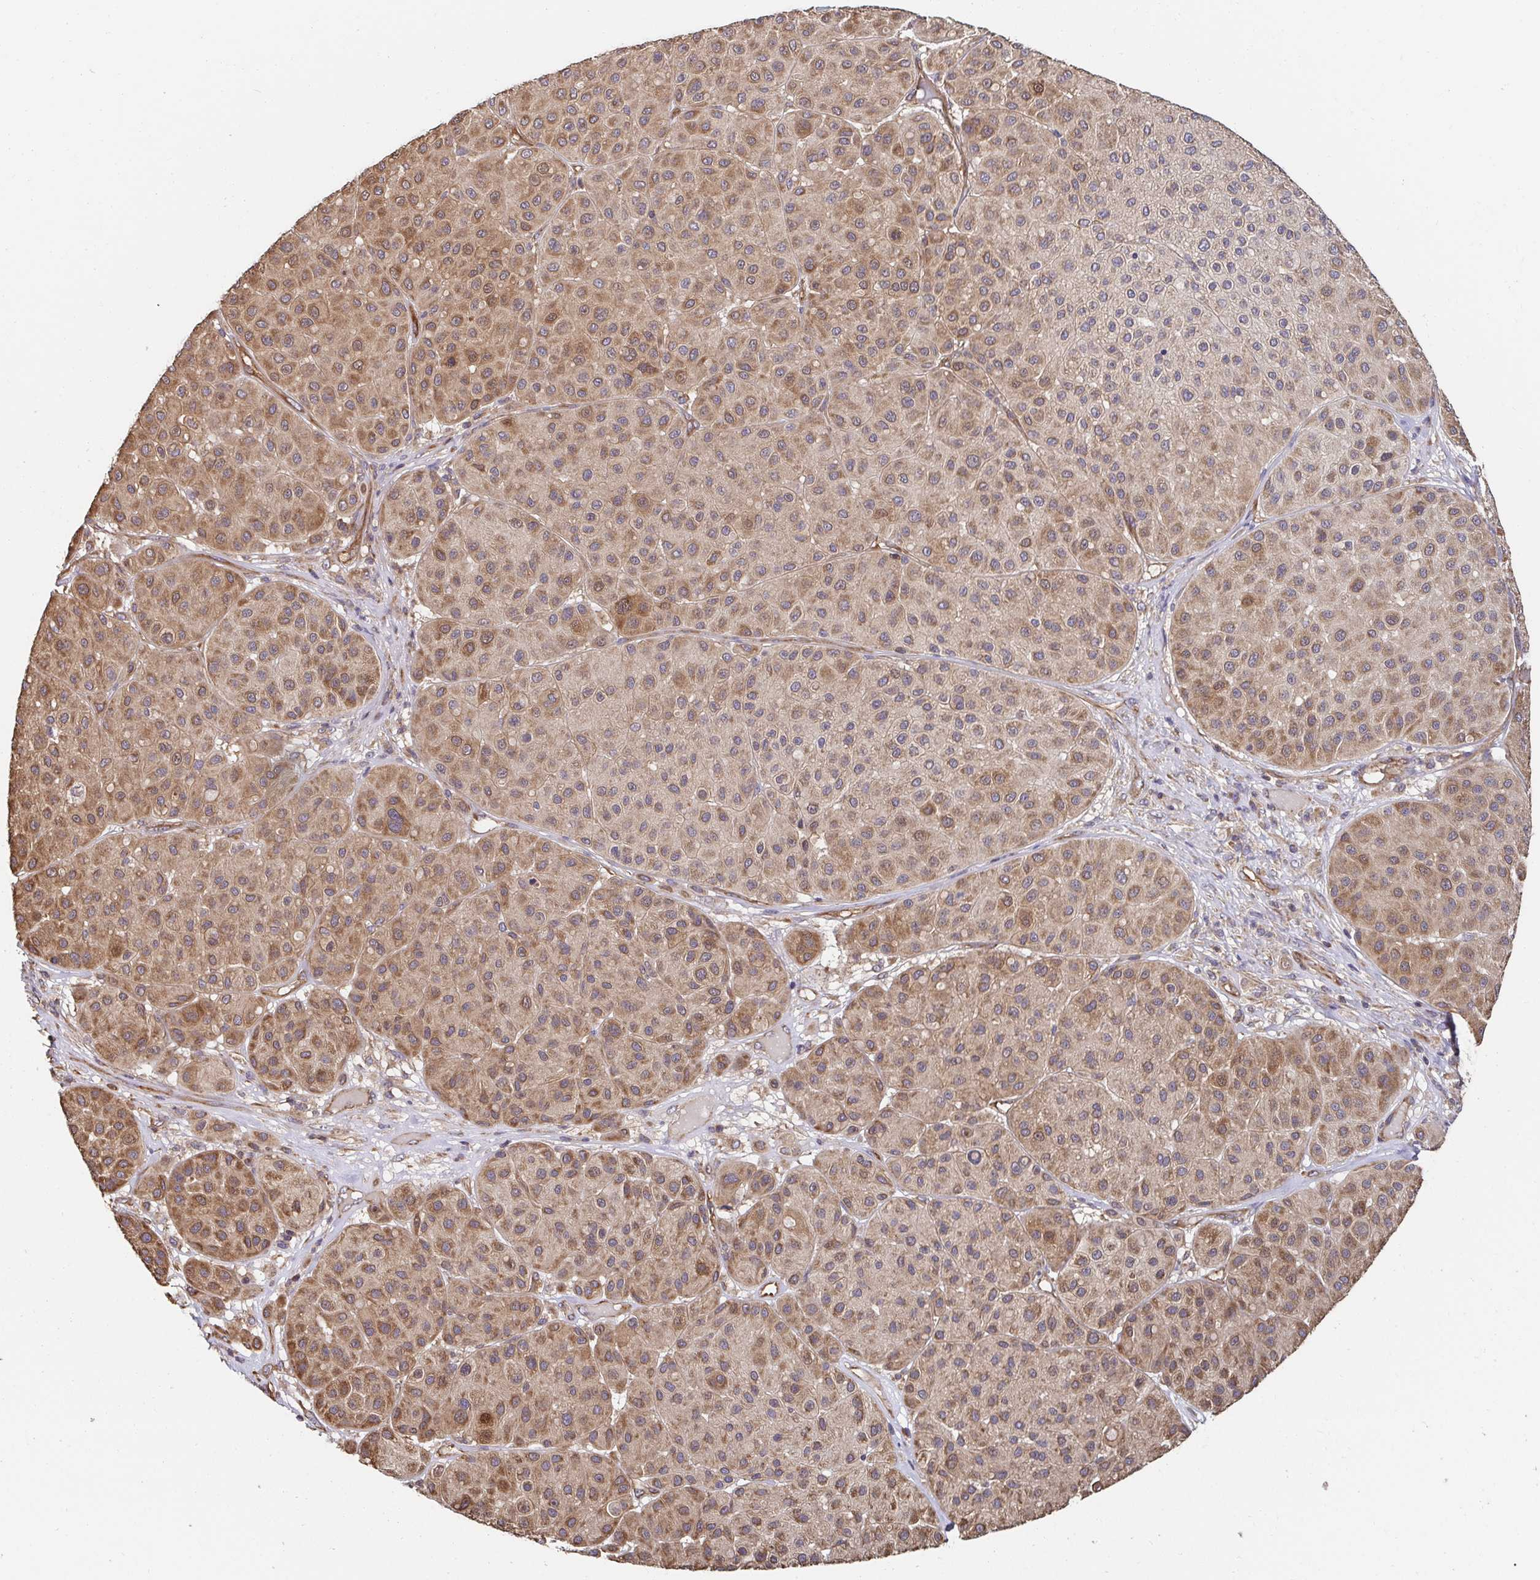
{"staining": {"intensity": "moderate", "quantity": ">75%", "location": "cytoplasmic/membranous"}, "tissue": "melanoma", "cell_type": "Tumor cells", "image_type": "cancer", "snomed": [{"axis": "morphology", "description": "Malignant melanoma, Metastatic site"}, {"axis": "topography", "description": "Smooth muscle"}], "caption": "Immunohistochemical staining of melanoma demonstrates moderate cytoplasmic/membranous protein positivity in approximately >75% of tumor cells. The staining is performed using DAB brown chromogen to label protein expression. The nuclei are counter-stained blue using hematoxylin.", "gene": "APBB1", "patient": {"sex": "male", "age": 41}}